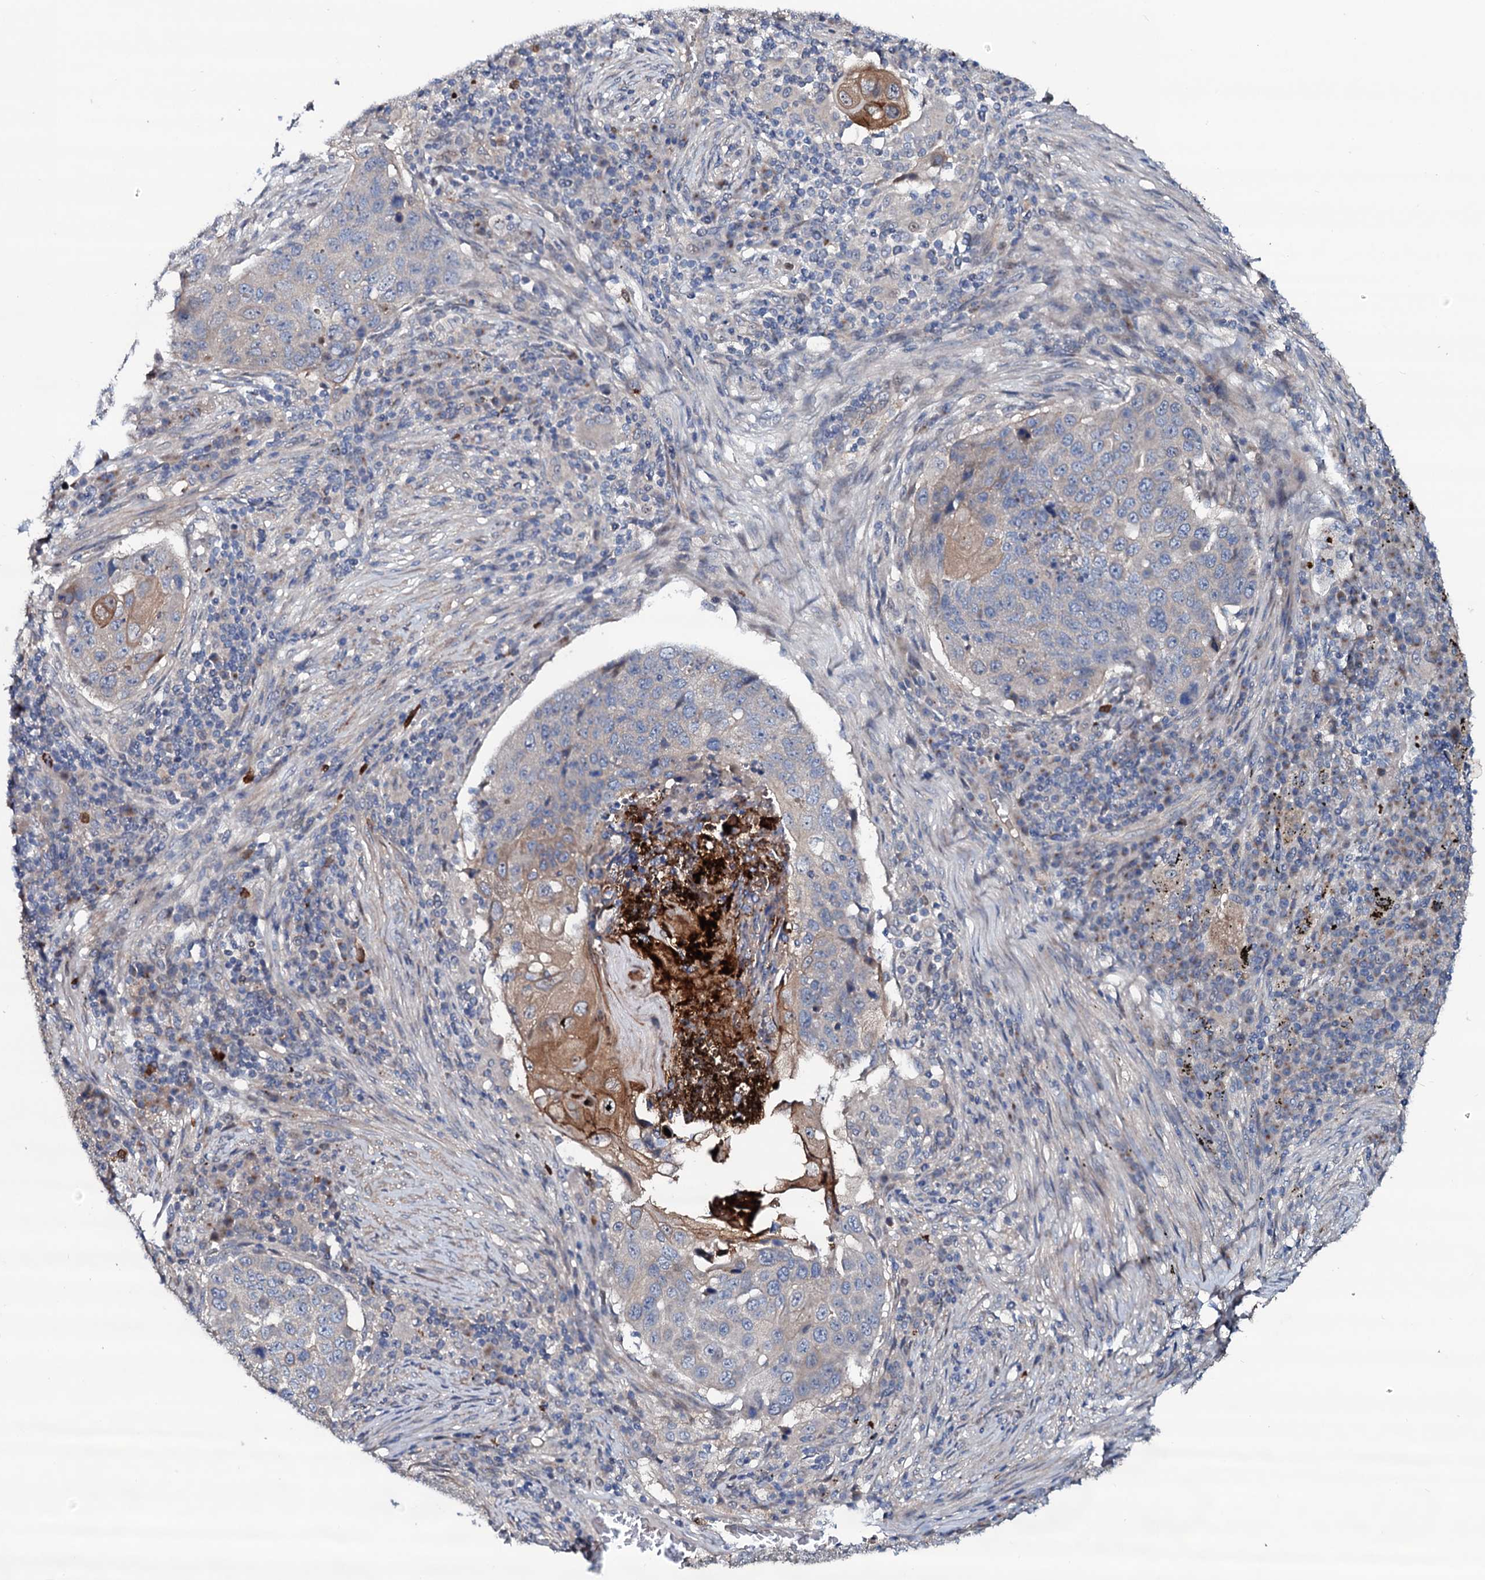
{"staining": {"intensity": "moderate", "quantity": "<25%", "location": "cytoplasmic/membranous"}, "tissue": "lung cancer", "cell_type": "Tumor cells", "image_type": "cancer", "snomed": [{"axis": "morphology", "description": "Squamous cell carcinoma, NOS"}, {"axis": "topography", "description": "Lung"}], "caption": "Lung cancer (squamous cell carcinoma) stained with a protein marker shows moderate staining in tumor cells.", "gene": "COG6", "patient": {"sex": "female", "age": 63}}